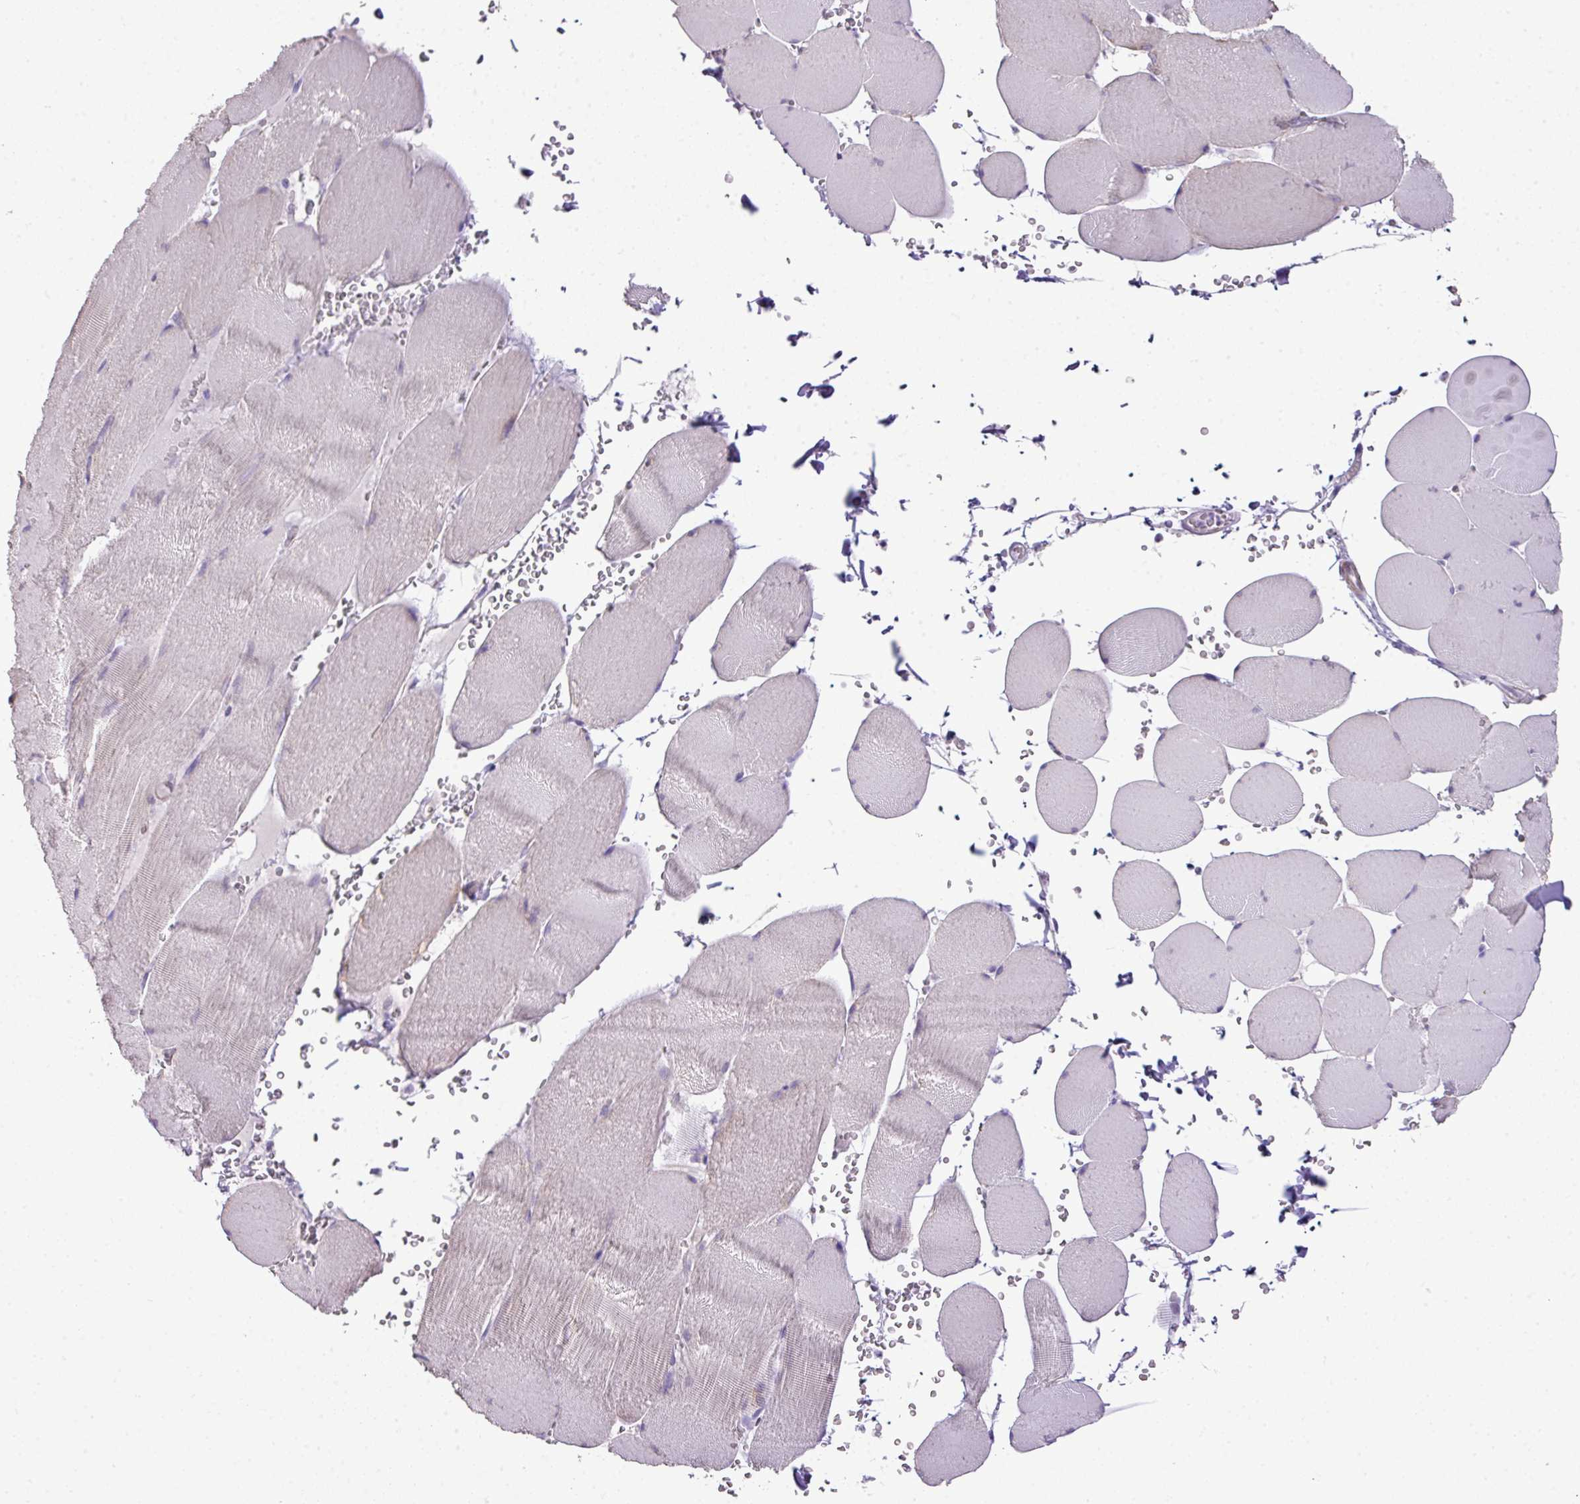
{"staining": {"intensity": "negative", "quantity": "none", "location": "none"}, "tissue": "skeletal muscle", "cell_type": "Myocytes", "image_type": "normal", "snomed": [{"axis": "morphology", "description": "Normal tissue, NOS"}, {"axis": "topography", "description": "Skeletal muscle"}, {"axis": "topography", "description": "Head-Neck"}], "caption": "DAB (3,3'-diaminobenzidine) immunohistochemical staining of normal human skeletal muscle reveals no significant staining in myocytes. Nuclei are stained in blue.", "gene": "DIP2A", "patient": {"sex": "male", "age": 66}}